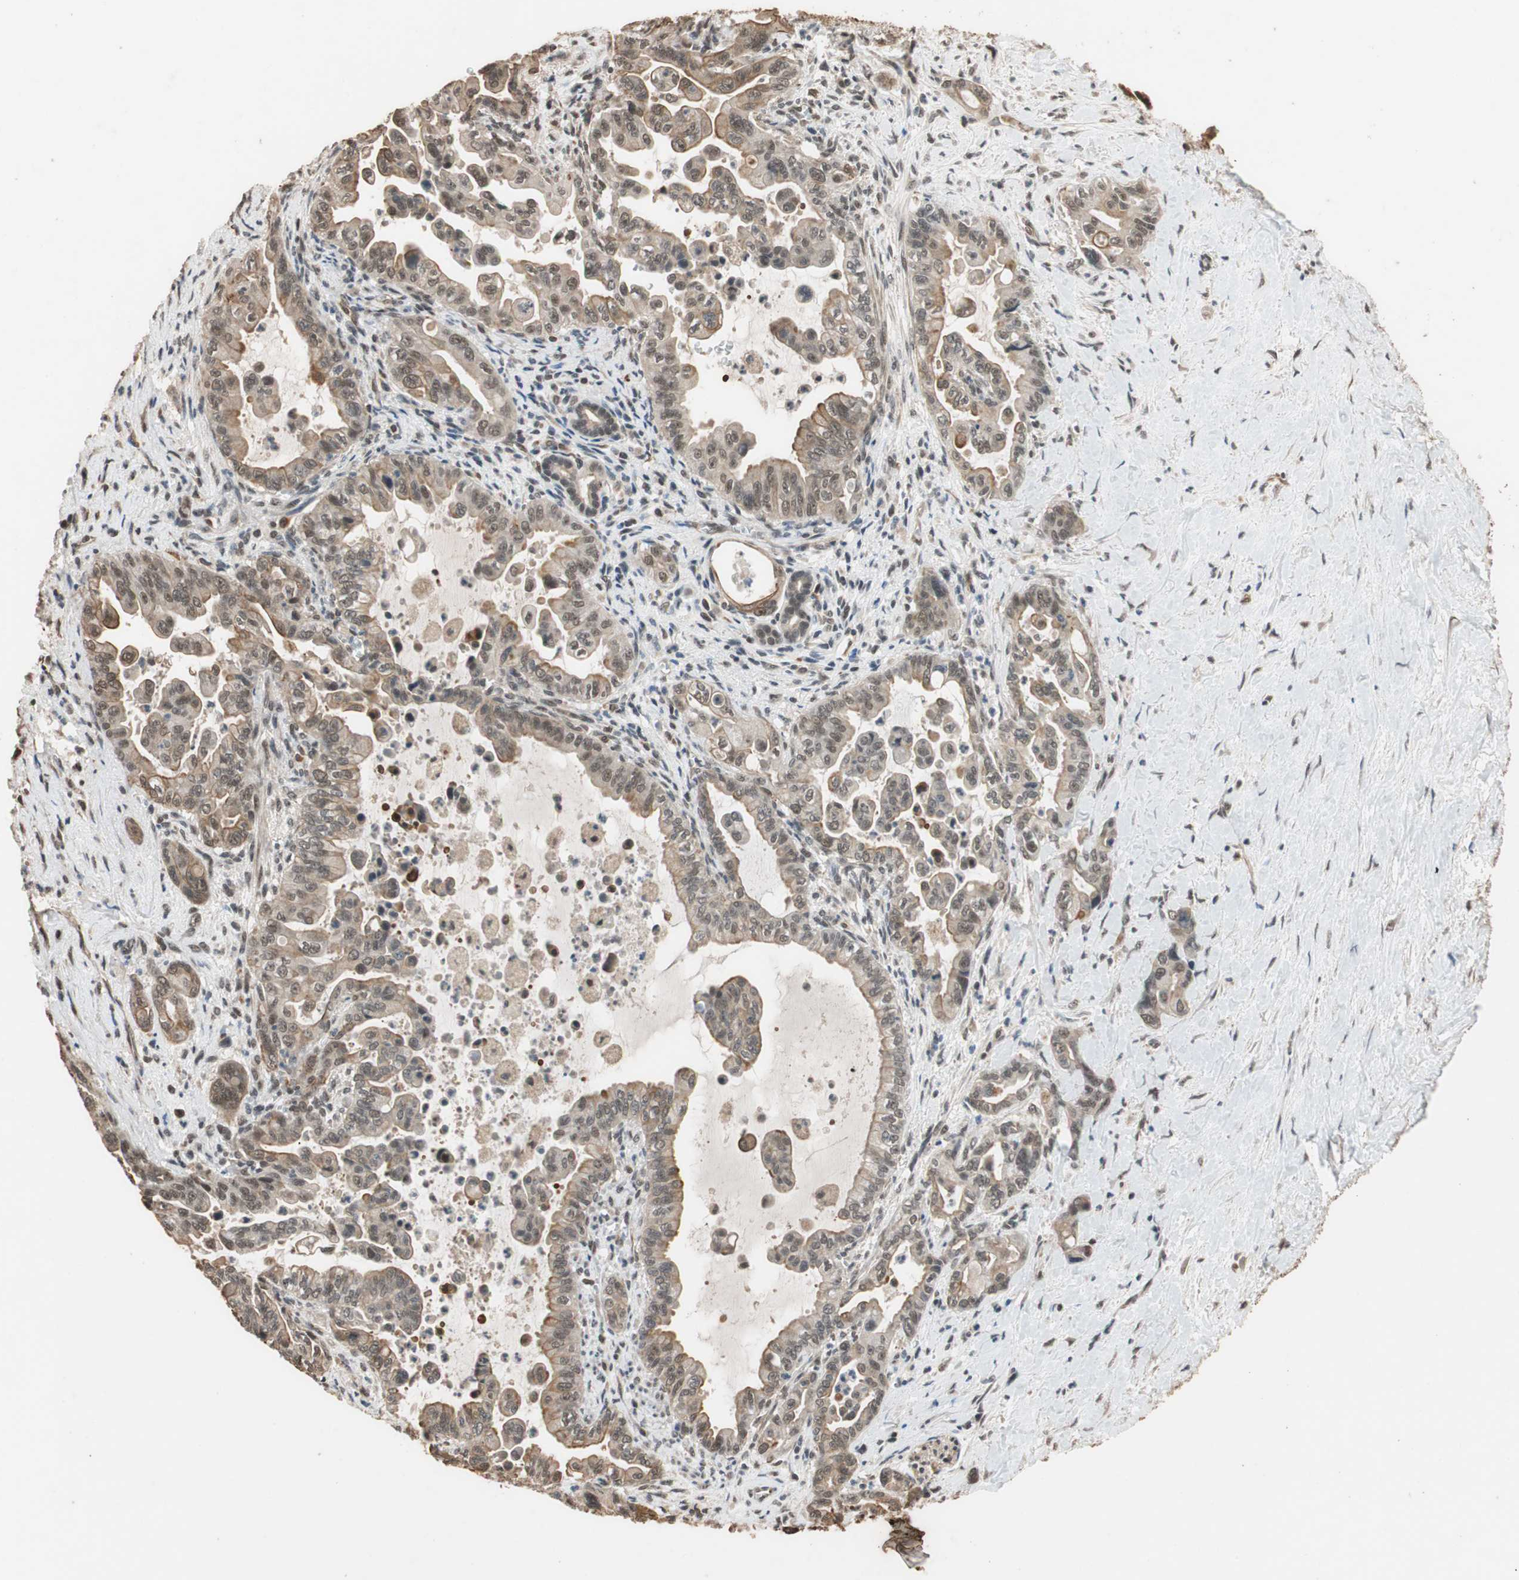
{"staining": {"intensity": "moderate", "quantity": ">75%", "location": "cytoplasmic/membranous,nuclear"}, "tissue": "pancreatic cancer", "cell_type": "Tumor cells", "image_type": "cancer", "snomed": [{"axis": "morphology", "description": "Adenocarcinoma, NOS"}, {"axis": "topography", "description": "Pancreas"}], "caption": "Immunohistochemical staining of human pancreatic cancer (adenocarcinoma) demonstrates moderate cytoplasmic/membranous and nuclear protein positivity in about >75% of tumor cells.", "gene": "CDC5L", "patient": {"sex": "male", "age": 70}}